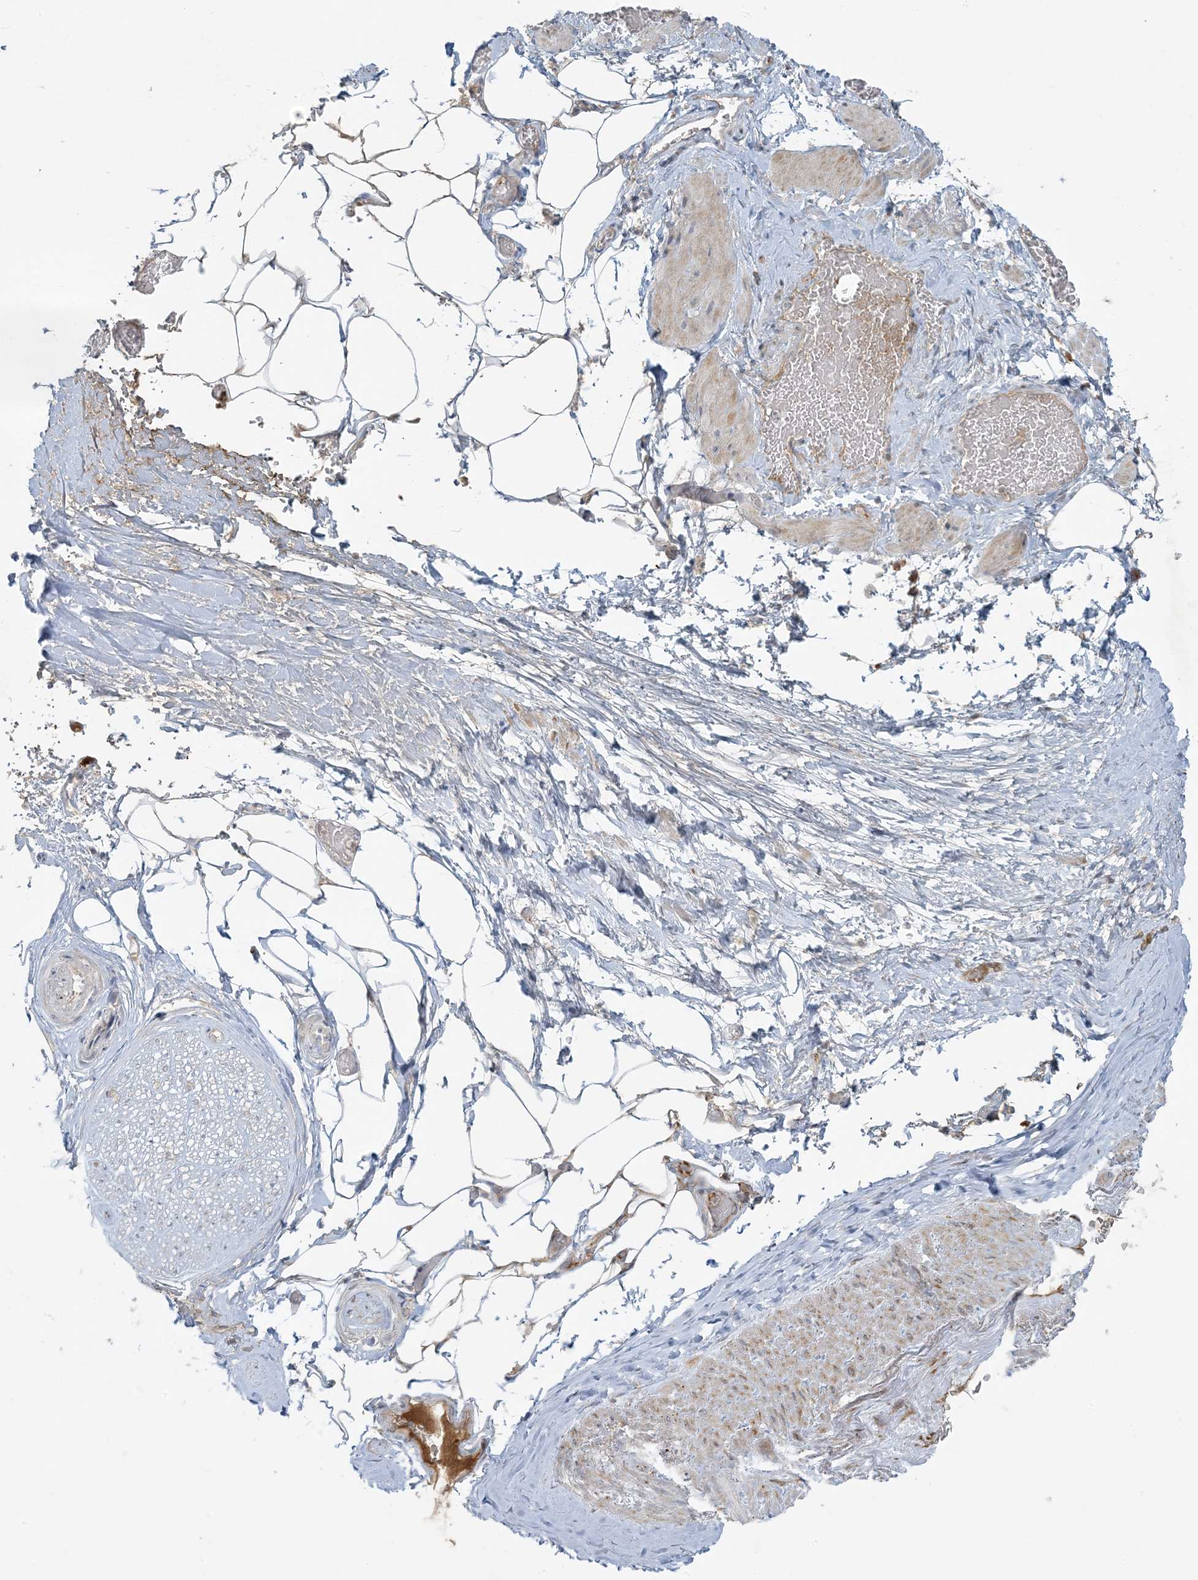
{"staining": {"intensity": "weak", "quantity": ">75%", "location": "cytoplasmic/membranous"}, "tissue": "adipose tissue", "cell_type": "Adipocytes", "image_type": "normal", "snomed": [{"axis": "morphology", "description": "Normal tissue, NOS"}, {"axis": "morphology", "description": "Adenocarcinoma, Low grade"}, {"axis": "topography", "description": "Prostate"}, {"axis": "topography", "description": "Peripheral nerve tissue"}], "caption": "Protein expression analysis of normal adipose tissue displays weak cytoplasmic/membranous positivity in about >75% of adipocytes. The protein is shown in brown color, while the nuclei are stained blue.", "gene": "ZNF263", "patient": {"sex": "male", "age": 63}}